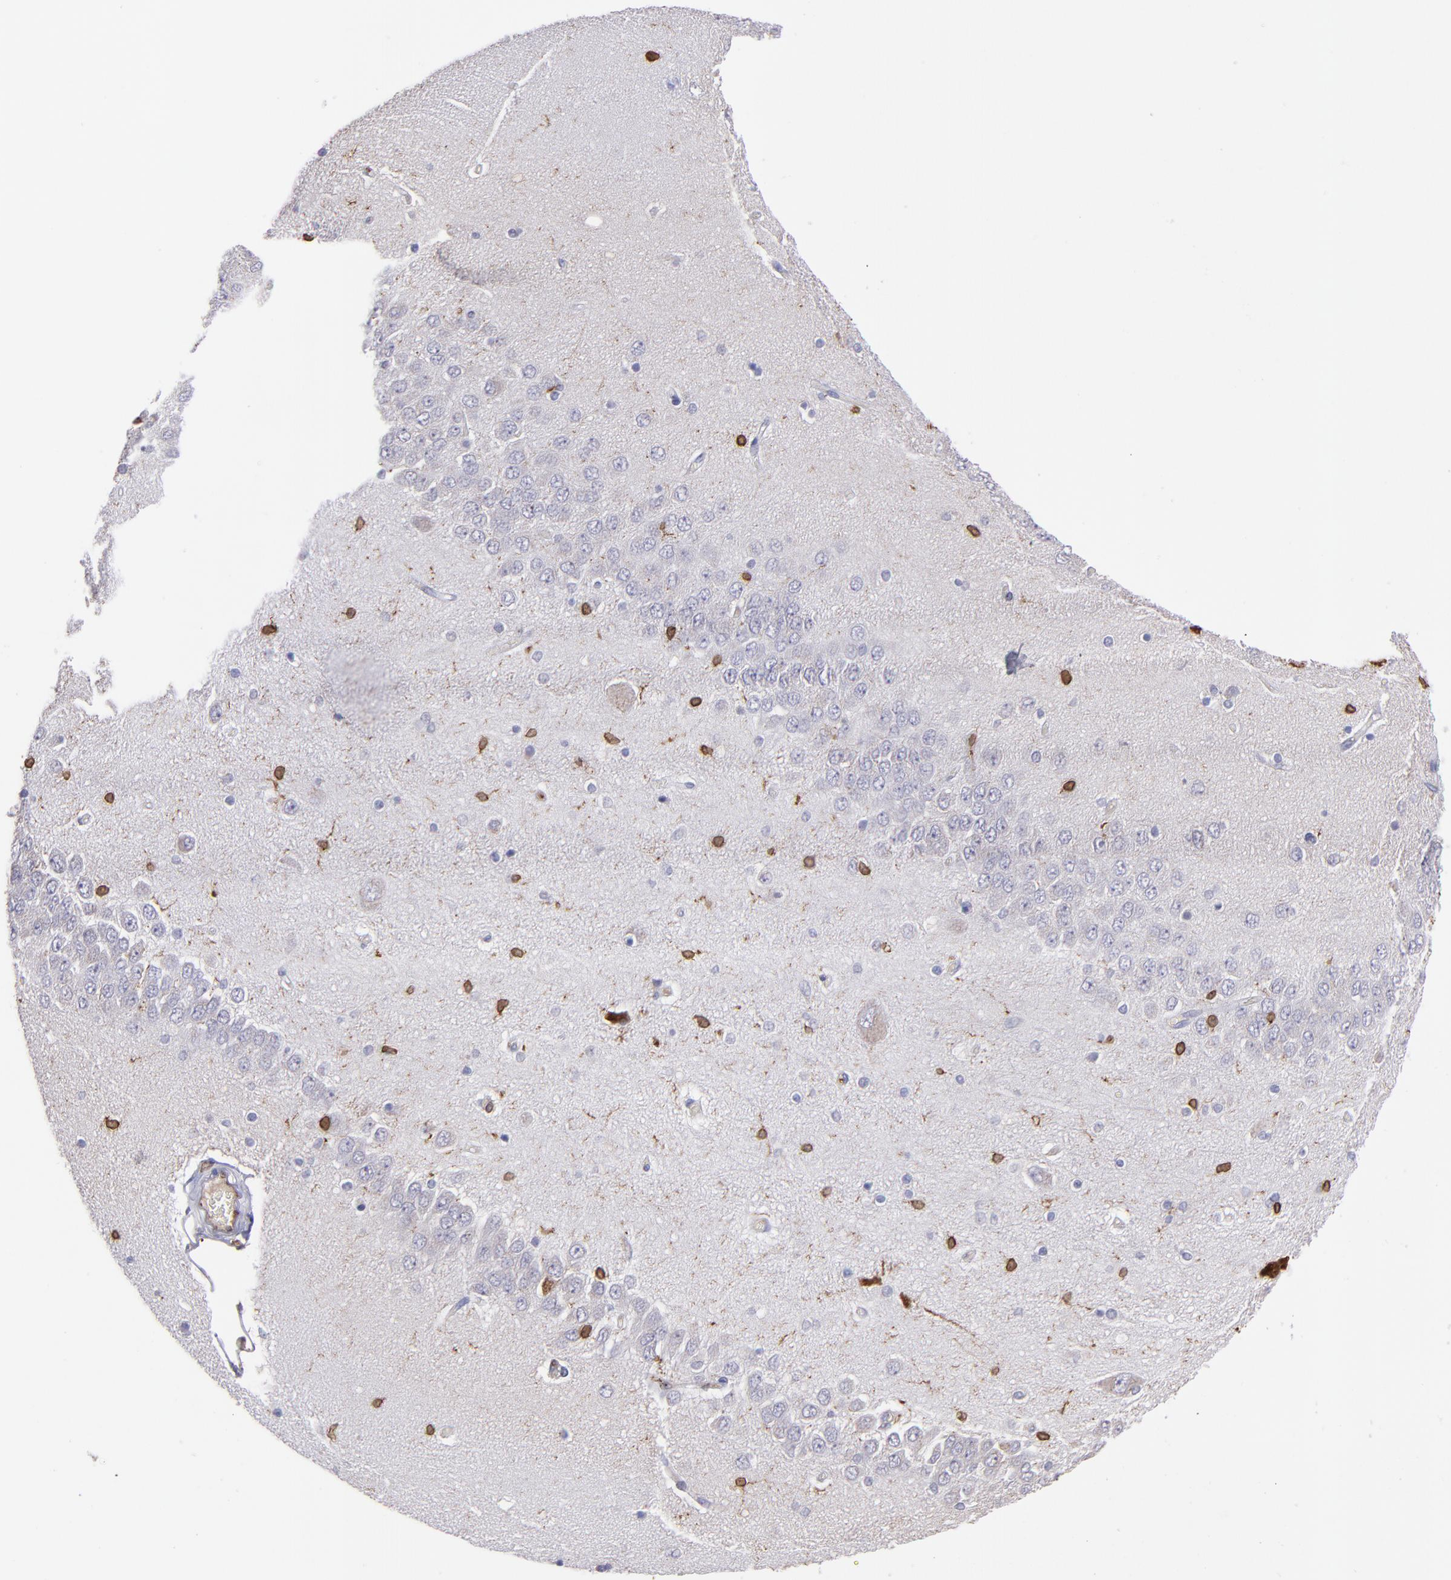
{"staining": {"intensity": "moderate", "quantity": "<25%", "location": "cytoplasmic/membranous,nuclear"}, "tissue": "hippocampus", "cell_type": "Glial cells", "image_type": "normal", "snomed": [{"axis": "morphology", "description": "Normal tissue, NOS"}, {"axis": "topography", "description": "Hippocampus"}], "caption": "The histopathology image demonstrates a brown stain indicating the presence of a protein in the cytoplasmic/membranous,nuclear of glial cells in hippocampus. (DAB = brown stain, brightfield microscopy at high magnification).", "gene": "PTGS1", "patient": {"sex": "female", "age": 54}}